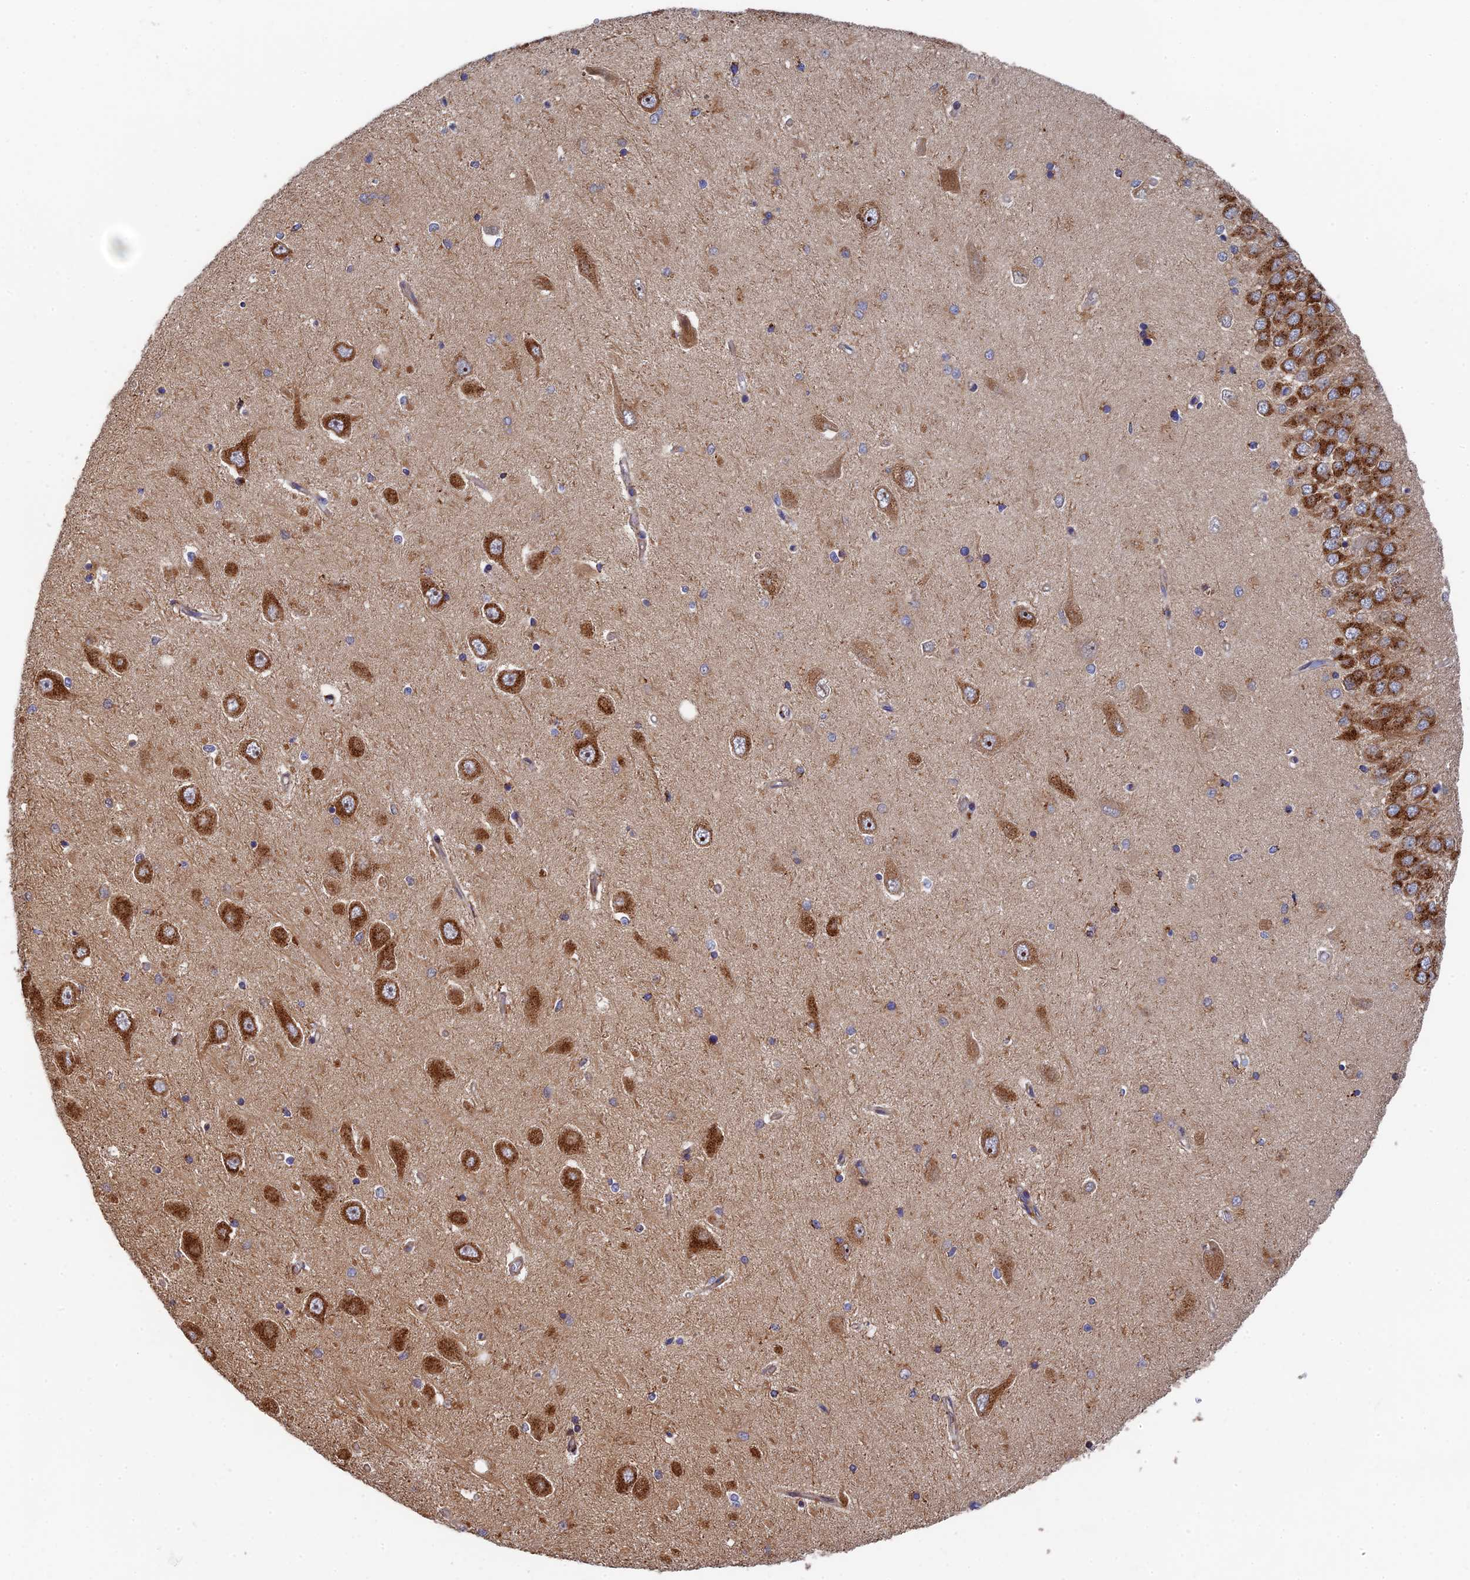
{"staining": {"intensity": "moderate", "quantity": "<25%", "location": "cytoplasmic/membranous"}, "tissue": "hippocampus", "cell_type": "Glial cells", "image_type": "normal", "snomed": [{"axis": "morphology", "description": "Normal tissue, NOS"}, {"axis": "topography", "description": "Hippocampus"}], "caption": "Human hippocampus stained with a brown dye displays moderate cytoplasmic/membranous positive staining in approximately <25% of glial cells.", "gene": "PPP2R3C", "patient": {"sex": "male", "age": 45}}